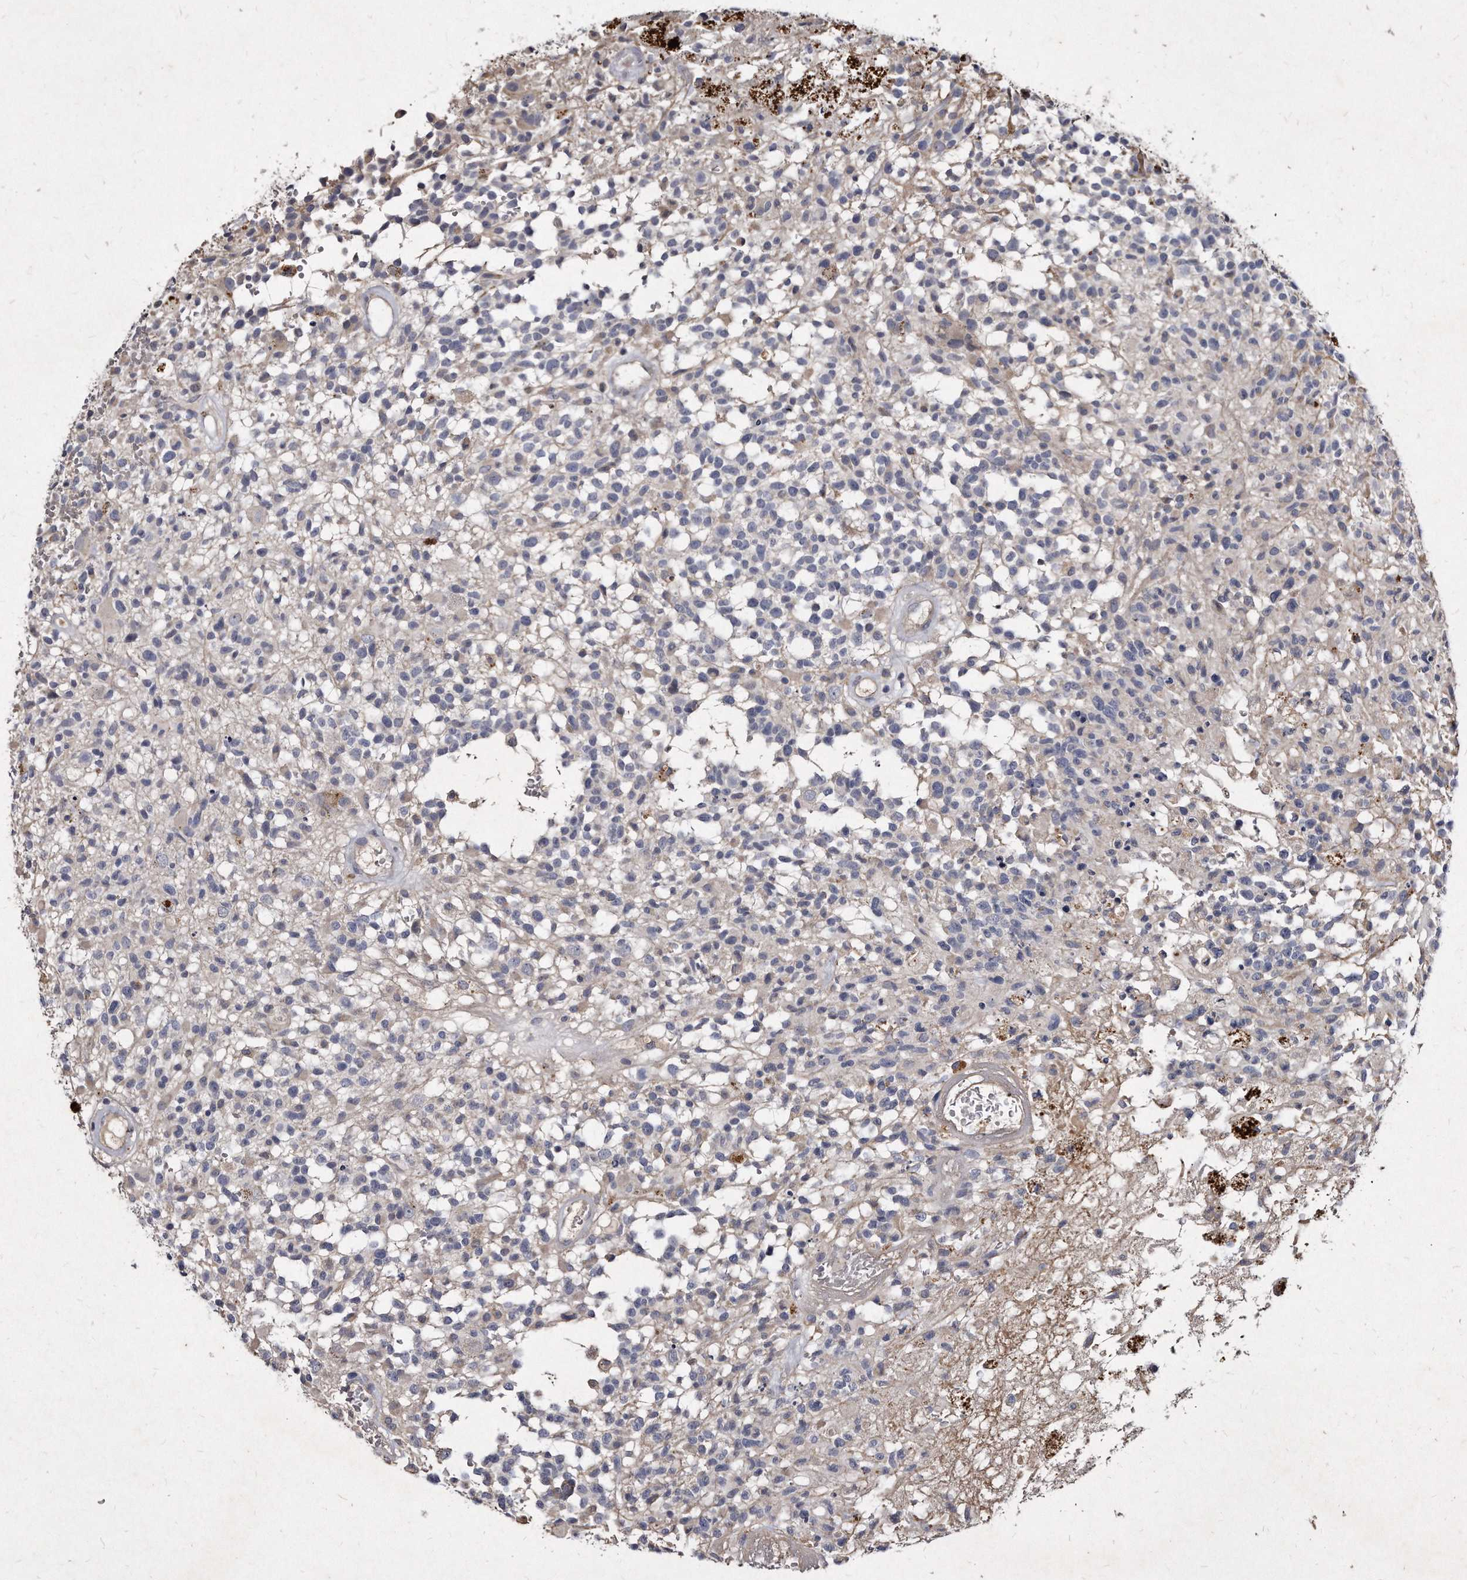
{"staining": {"intensity": "negative", "quantity": "none", "location": "none"}, "tissue": "glioma", "cell_type": "Tumor cells", "image_type": "cancer", "snomed": [{"axis": "morphology", "description": "Glioma, malignant, High grade"}, {"axis": "morphology", "description": "Glioblastoma, NOS"}, {"axis": "topography", "description": "Brain"}], "caption": "Image shows no protein positivity in tumor cells of glioma tissue.", "gene": "KLHDC3", "patient": {"sex": "male", "age": 60}}